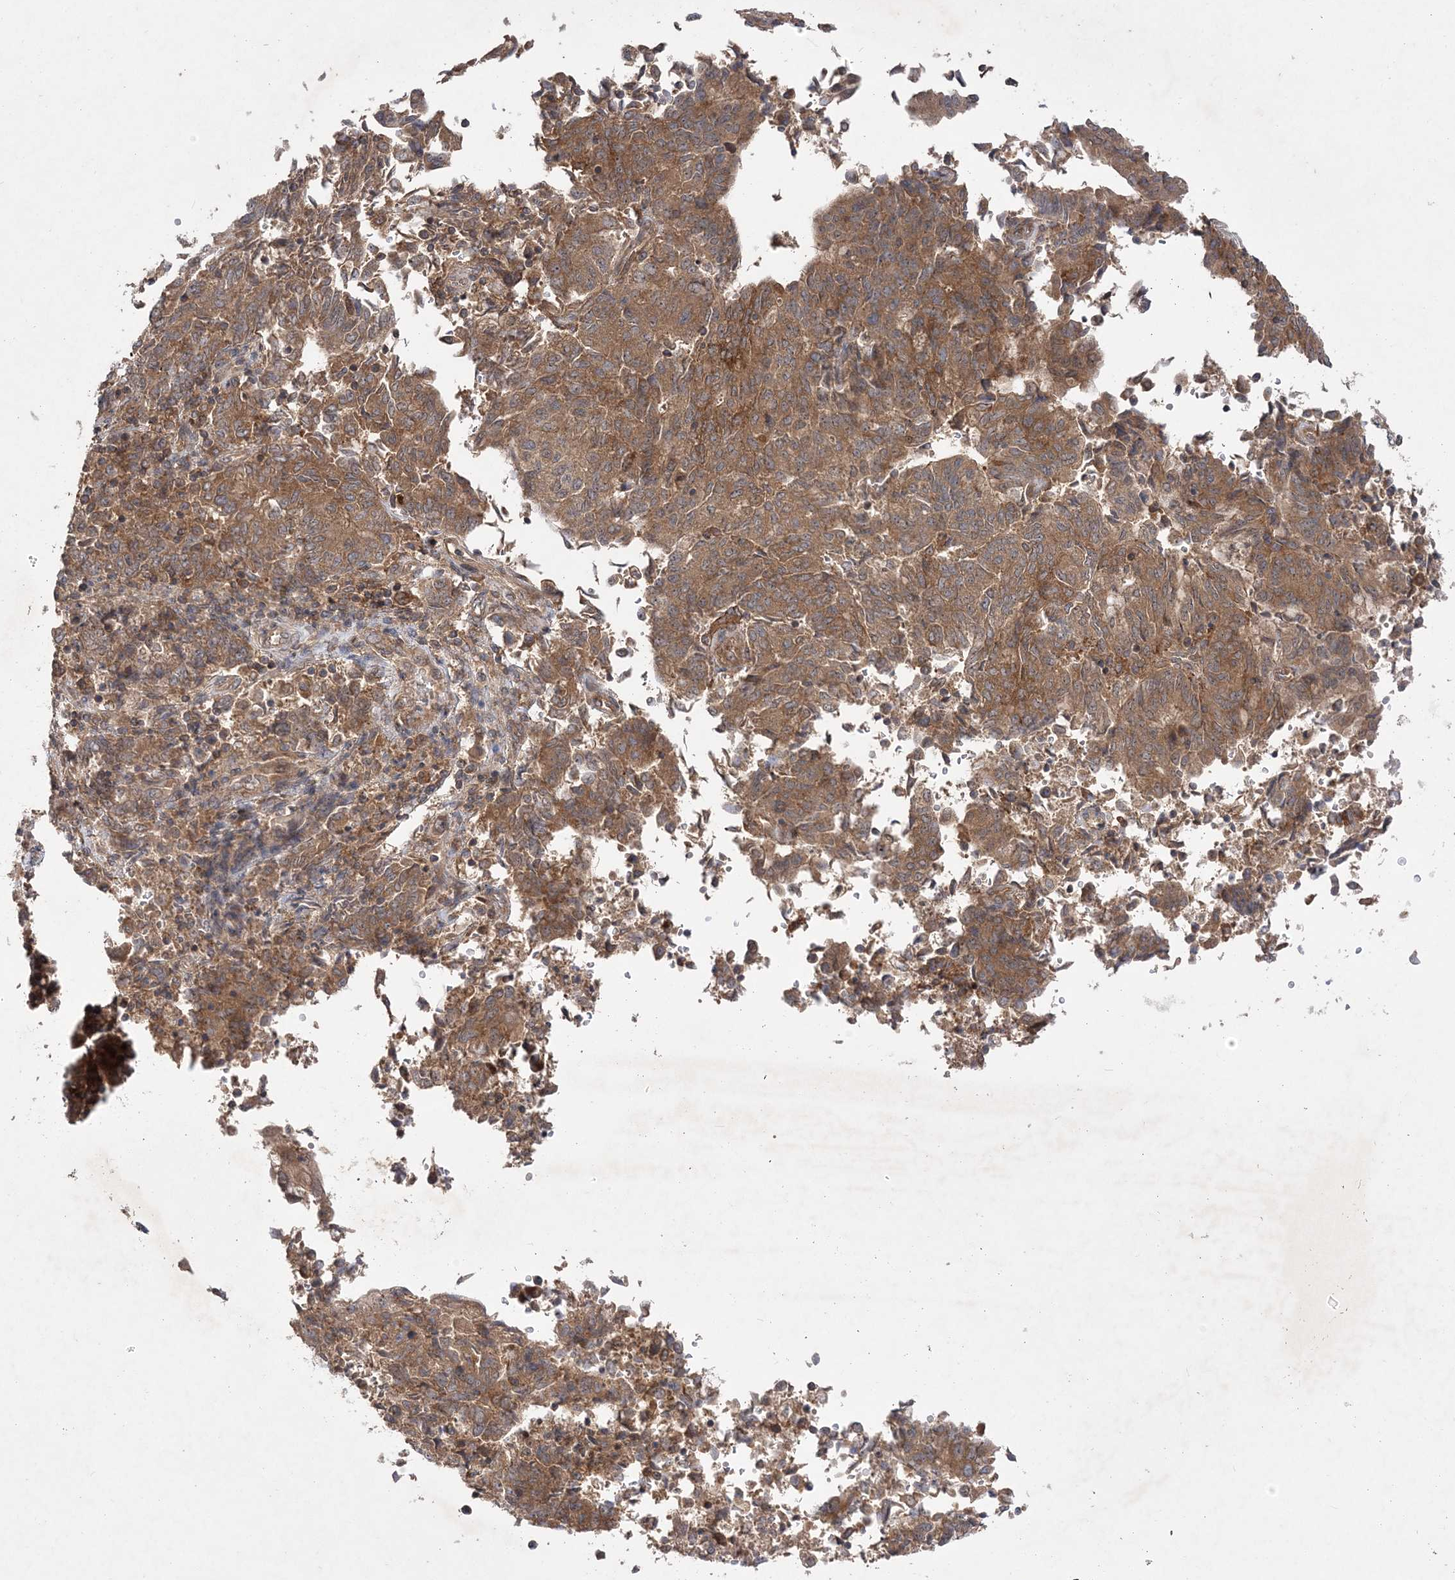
{"staining": {"intensity": "moderate", "quantity": ">75%", "location": "cytoplasmic/membranous"}, "tissue": "endometrial cancer", "cell_type": "Tumor cells", "image_type": "cancer", "snomed": [{"axis": "morphology", "description": "Adenocarcinoma, NOS"}, {"axis": "topography", "description": "Endometrium"}], "caption": "Moderate cytoplasmic/membranous expression is appreciated in approximately >75% of tumor cells in adenocarcinoma (endometrial).", "gene": "TMEM9B", "patient": {"sex": "female", "age": 80}}